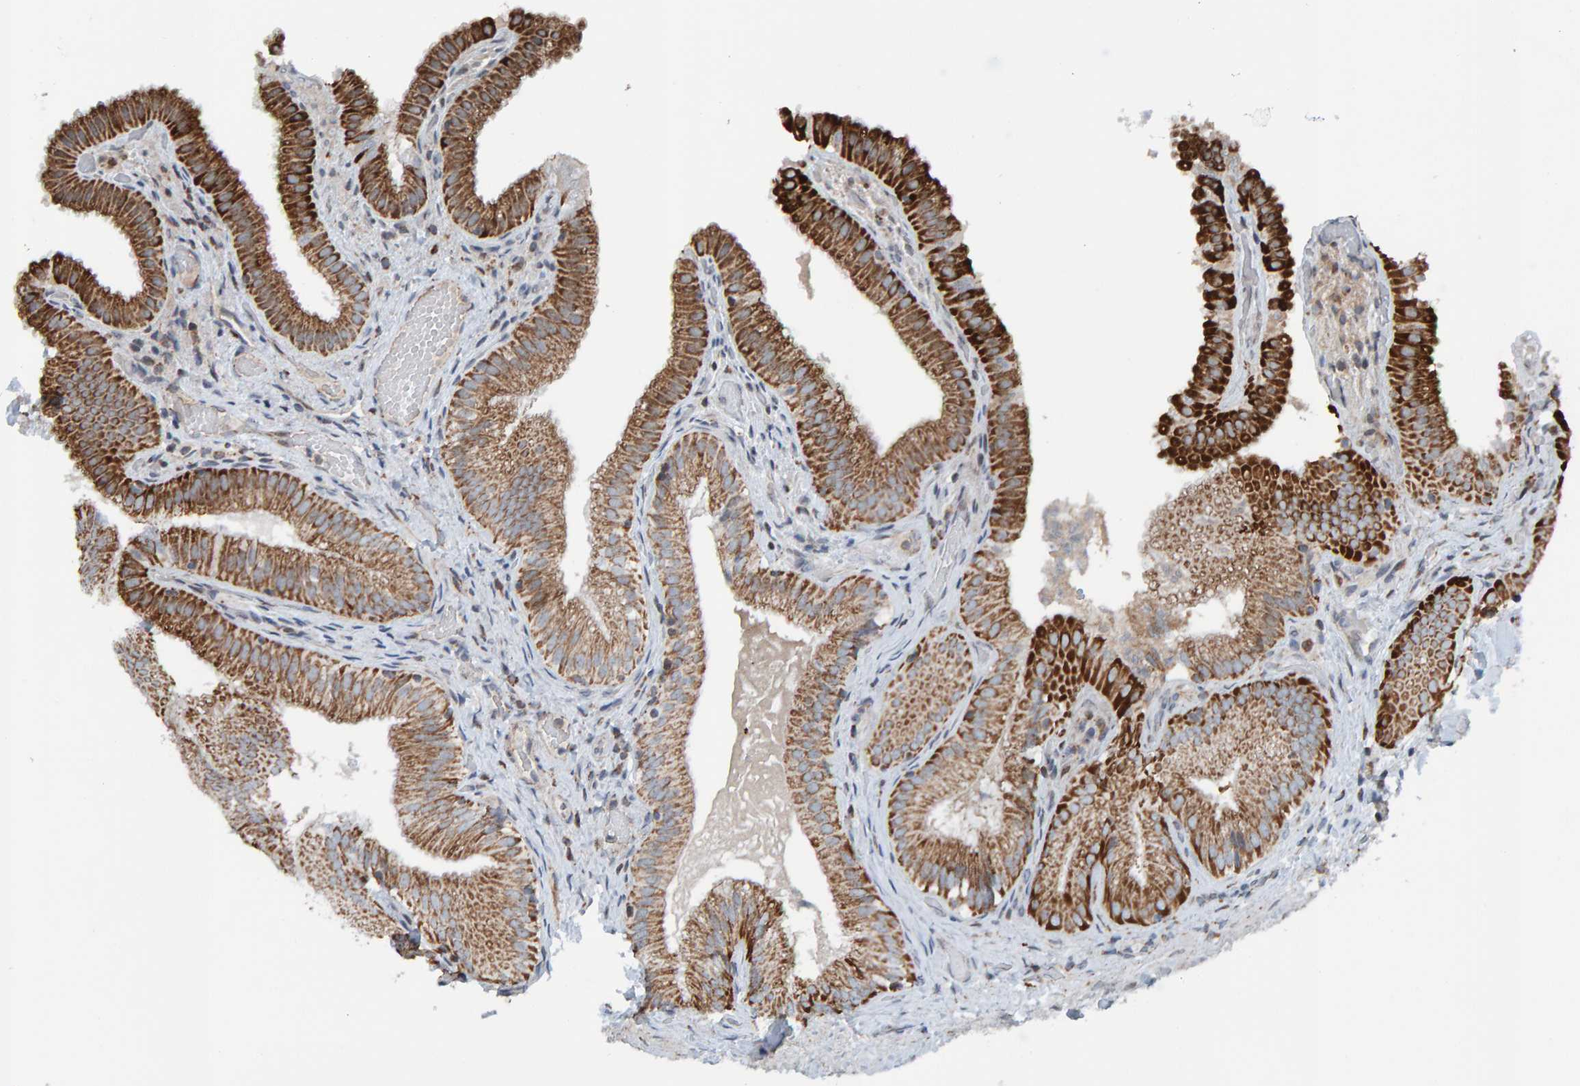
{"staining": {"intensity": "strong", "quantity": "25%-75%", "location": "cytoplasmic/membranous"}, "tissue": "gallbladder", "cell_type": "Glandular cells", "image_type": "normal", "snomed": [{"axis": "morphology", "description": "Normal tissue, NOS"}, {"axis": "topography", "description": "Gallbladder"}], "caption": "Immunohistochemical staining of normal human gallbladder exhibits 25%-75% levels of strong cytoplasmic/membranous protein staining in approximately 25%-75% of glandular cells. The staining is performed using DAB brown chromogen to label protein expression. The nuclei are counter-stained blue using hematoxylin.", "gene": "ZNF48", "patient": {"sex": "female", "age": 30}}